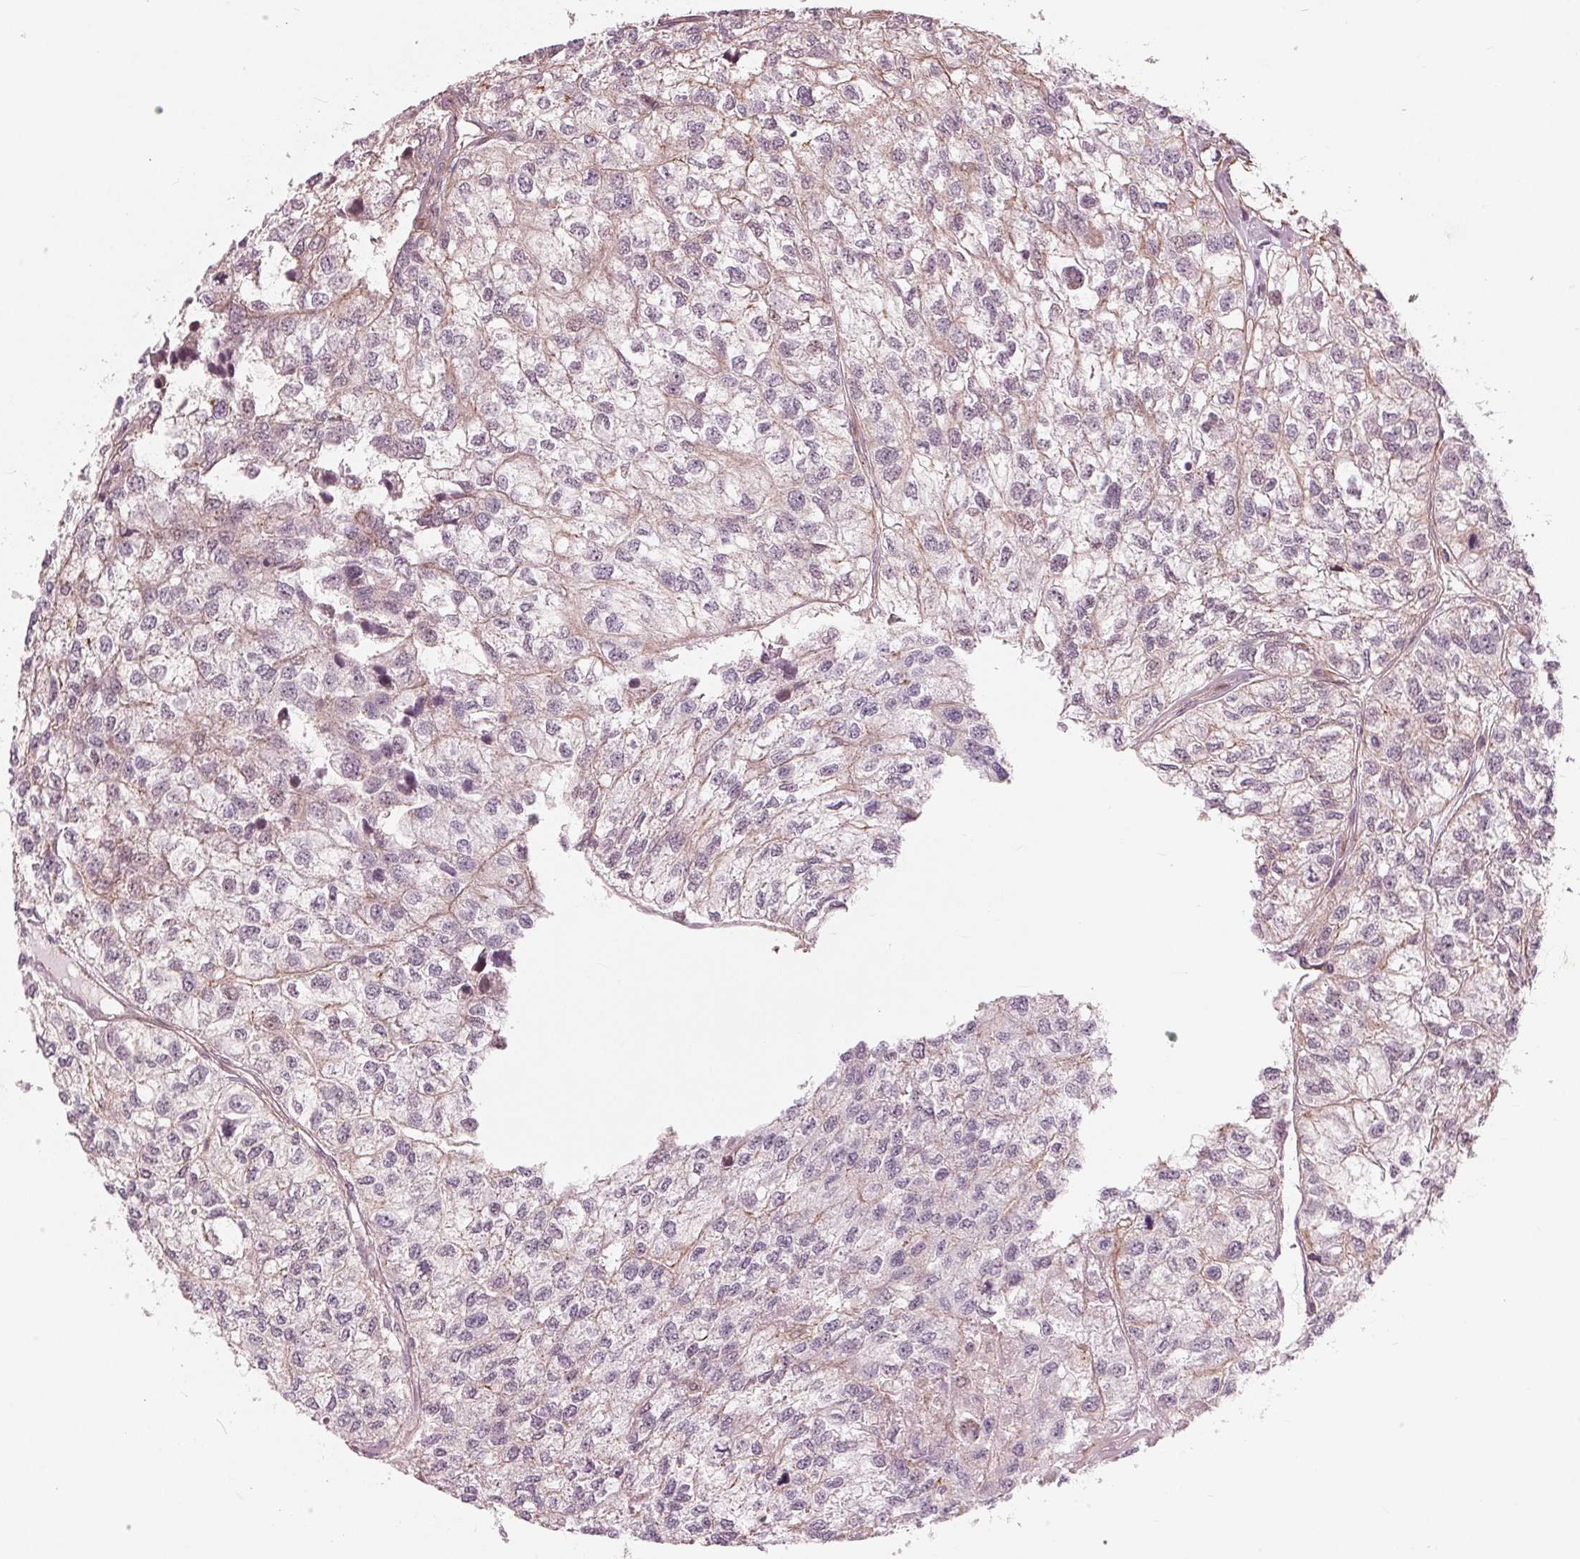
{"staining": {"intensity": "negative", "quantity": "none", "location": "none"}, "tissue": "renal cancer", "cell_type": "Tumor cells", "image_type": "cancer", "snomed": [{"axis": "morphology", "description": "Adenocarcinoma, NOS"}, {"axis": "topography", "description": "Kidney"}], "caption": "Immunohistochemical staining of renal adenocarcinoma displays no significant expression in tumor cells.", "gene": "TXNIP", "patient": {"sex": "male", "age": 56}}